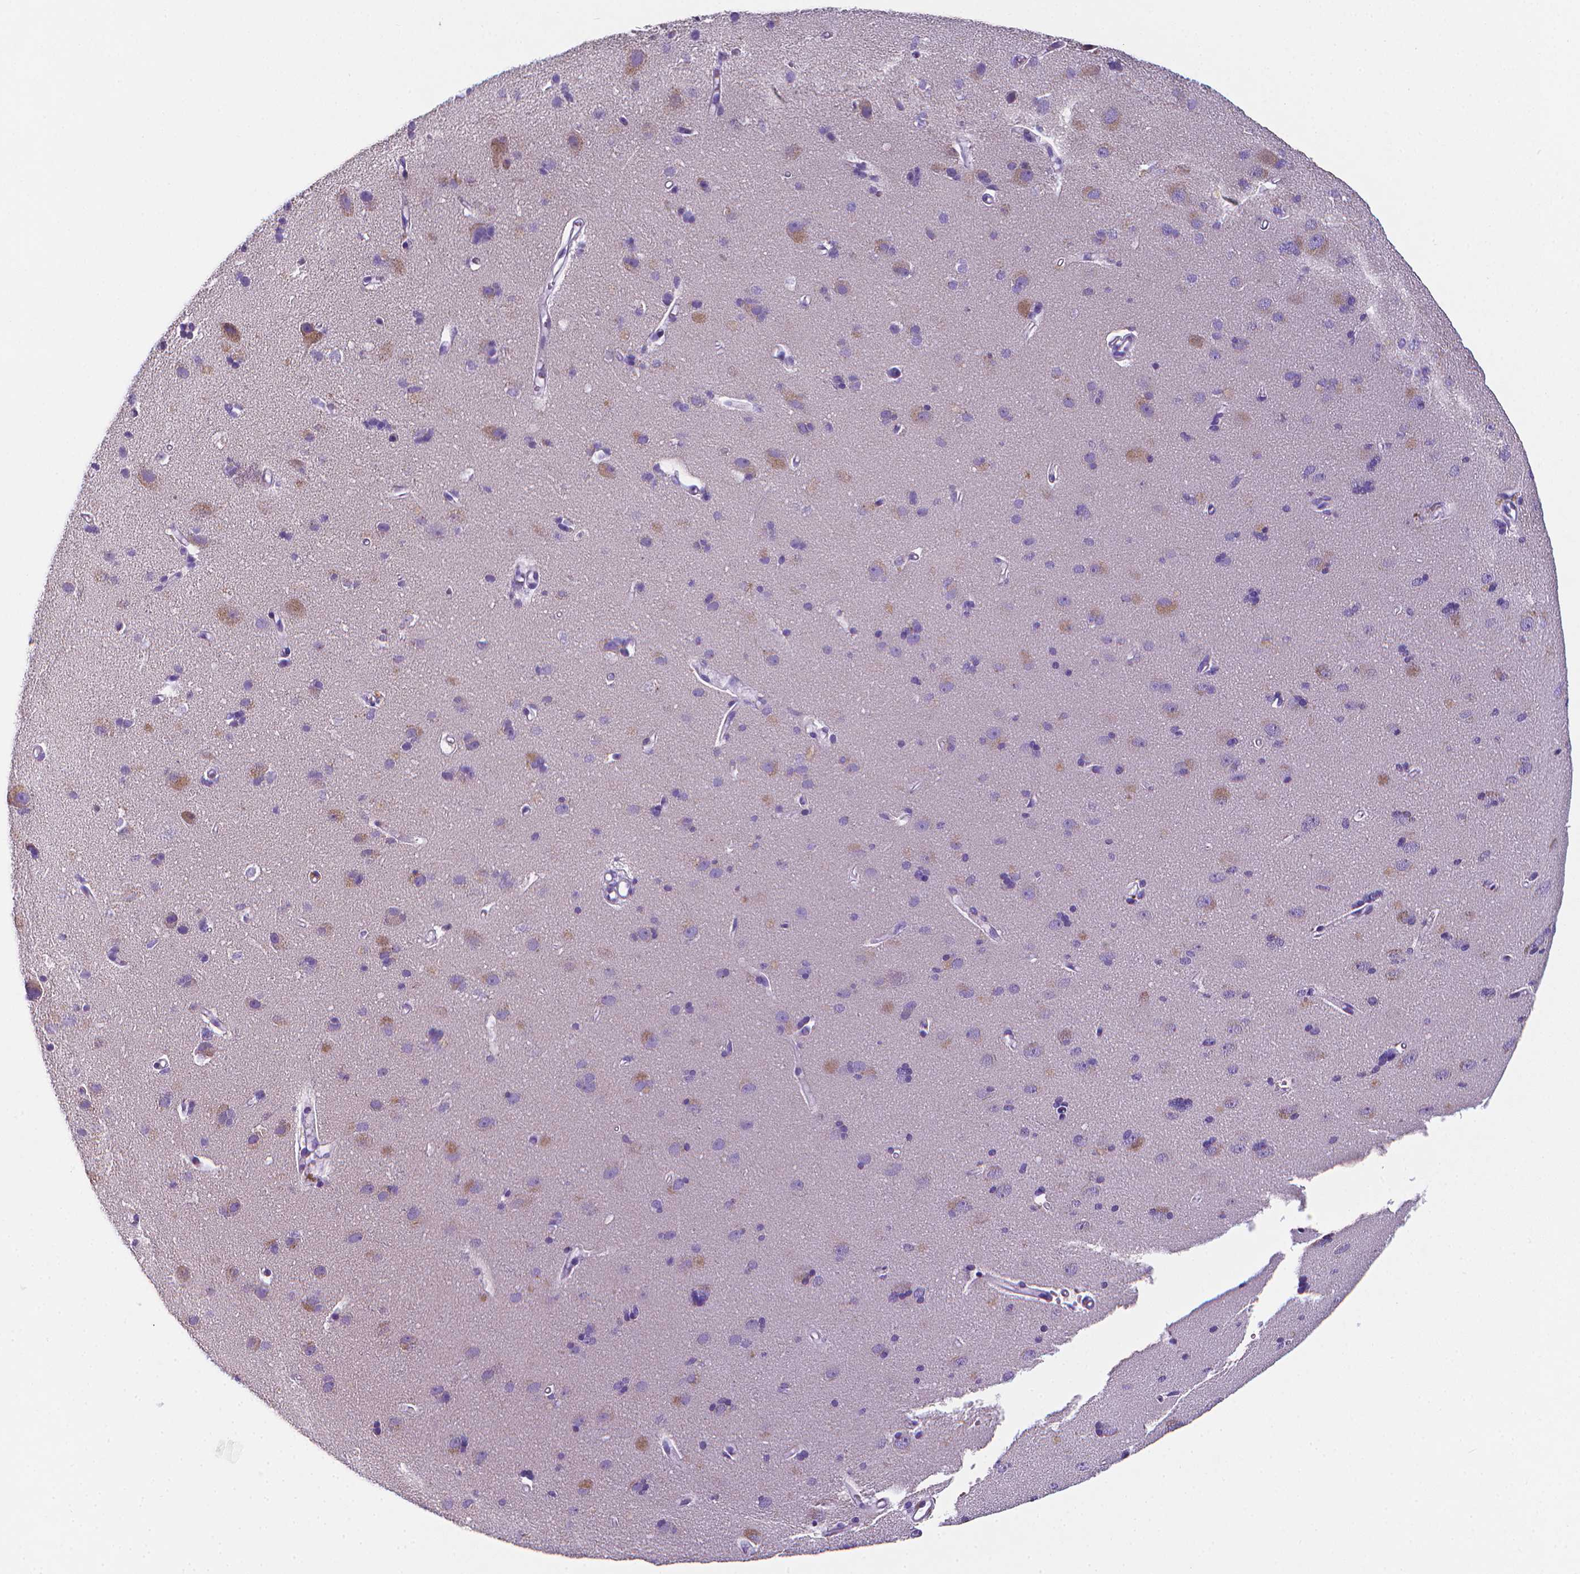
{"staining": {"intensity": "negative", "quantity": "none", "location": "none"}, "tissue": "cerebral cortex", "cell_type": "Endothelial cells", "image_type": "normal", "snomed": [{"axis": "morphology", "description": "Normal tissue, NOS"}, {"axis": "morphology", "description": "Glioma, malignant, High grade"}, {"axis": "topography", "description": "Cerebral cortex"}], "caption": "A high-resolution histopathology image shows immunohistochemistry (IHC) staining of benign cerebral cortex, which shows no significant staining in endothelial cells. The staining is performed using DAB (3,3'-diaminobenzidine) brown chromogen with nuclei counter-stained in using hematoxylin.", "gene": "LRRC73", "patient": {"sex": "male", "age": 71}}